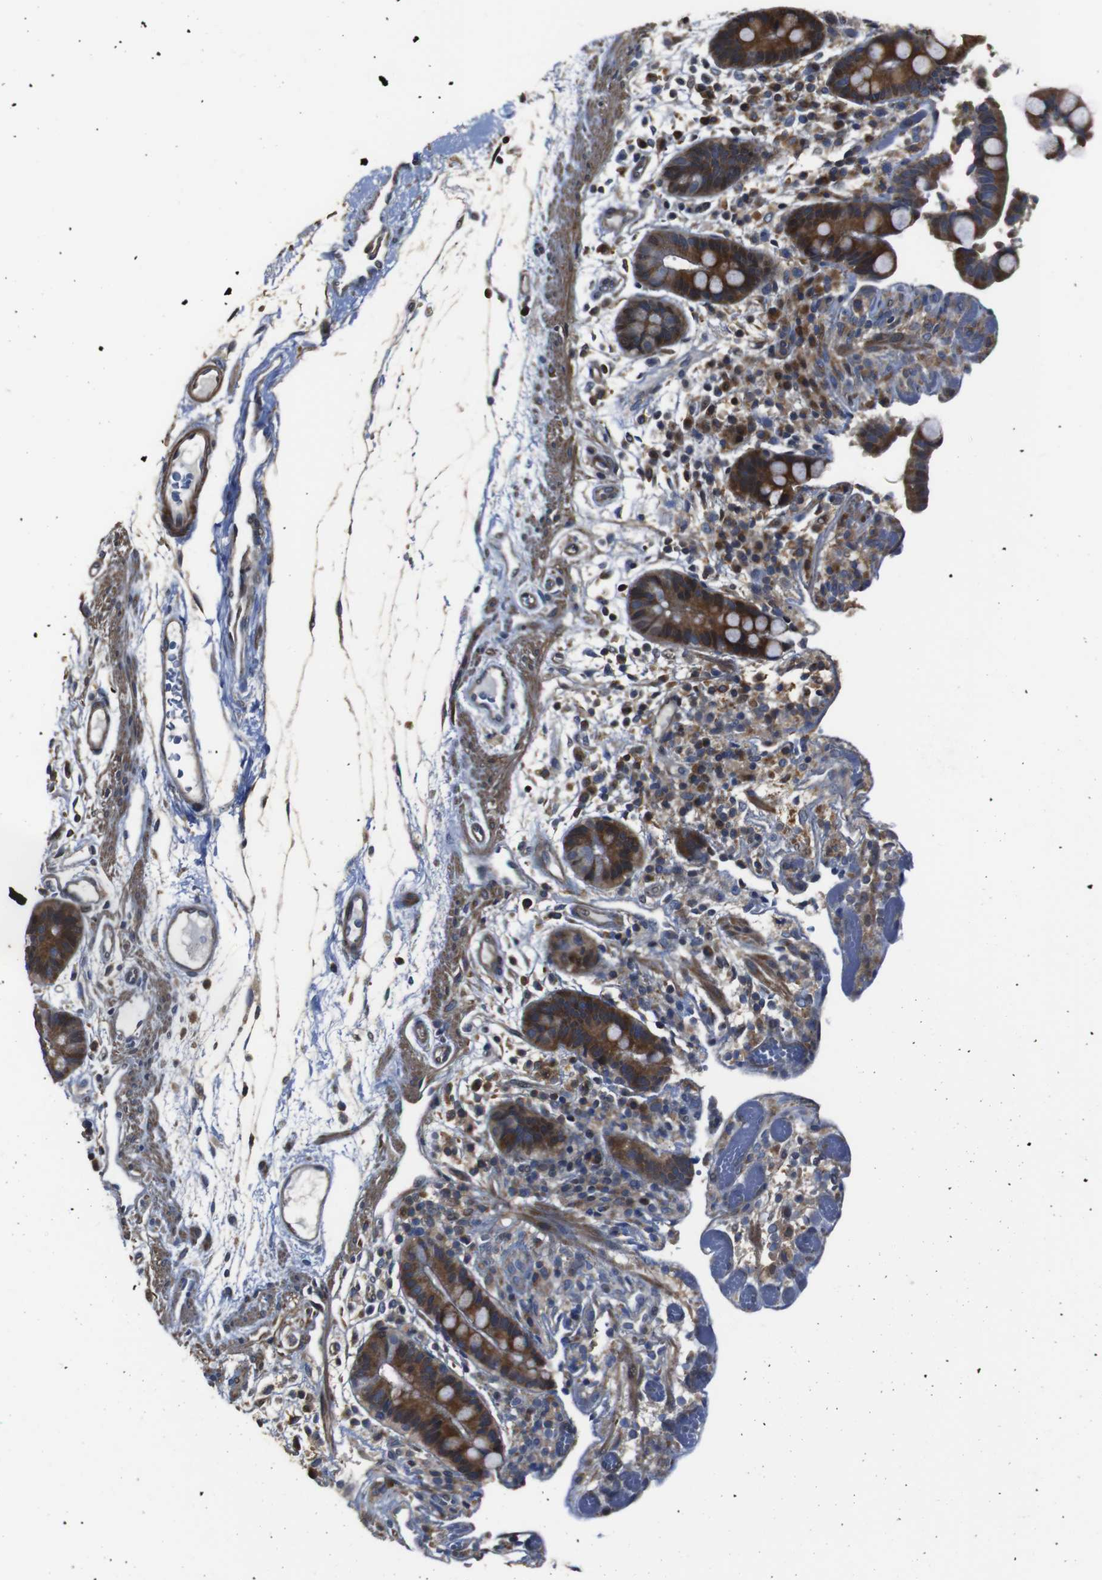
{"staining": {"intensity": "weak", "quantity": "25%-75%", "location": "cytoplasmic/membranous"}, "tissue": "colon", "cell_type": "Endothelial cells", "image_type": "normal", "snomed": [{"axis": "morphology", "description": "Normal tissue, NOS"}, {"axis": "topography", "description": "Colon"}], "caption": "Normal colon was stained to show a protein in brown. There is low levels of weak cytoplasmic/membranous positivity in about 25%-75% of endothelial cells.", "gene": "SNN", "patient": {"sex": "male", "age": 73}}